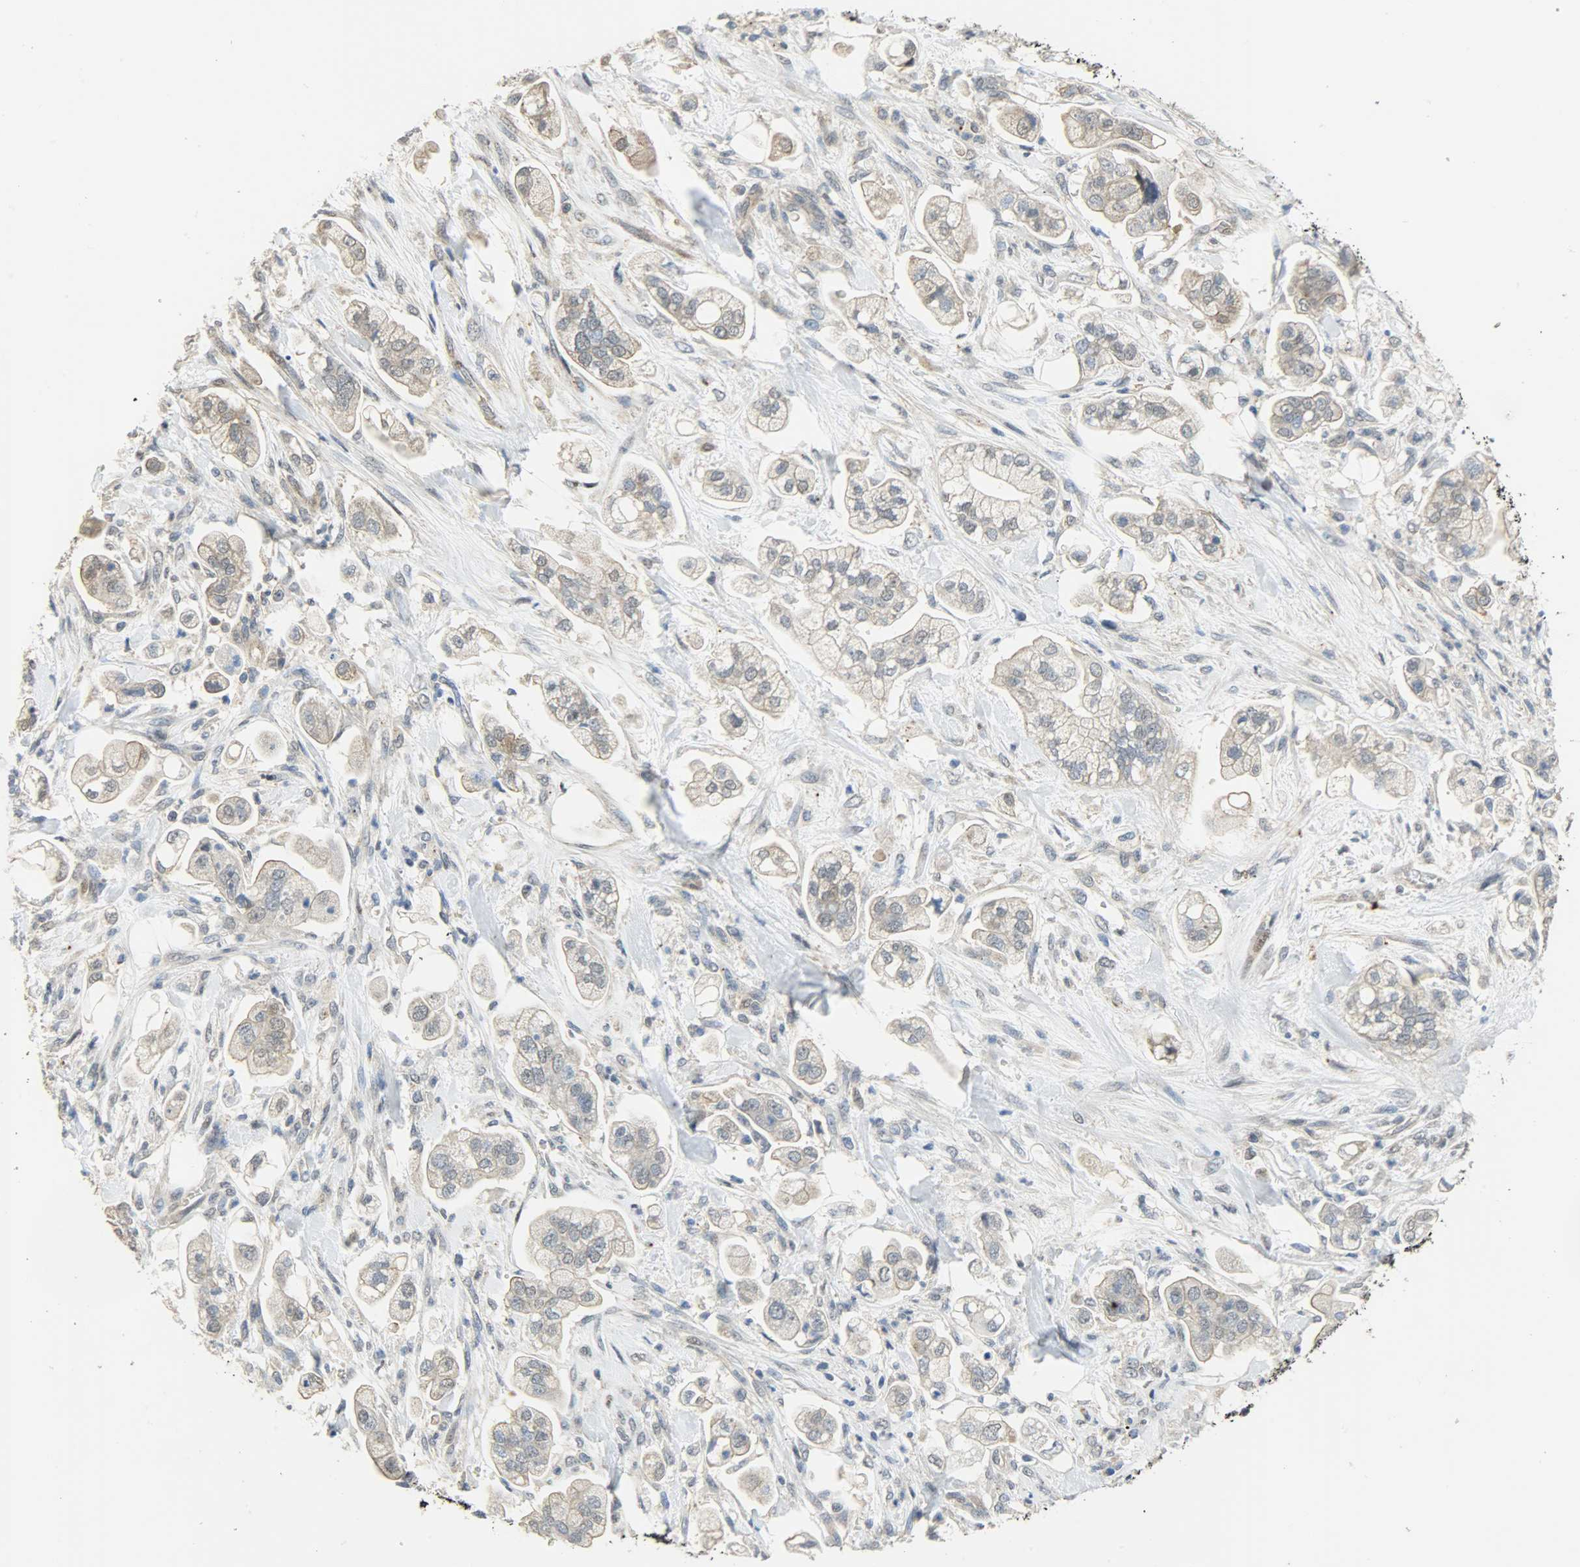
{"staining": {"intensity": "weak", "quantity": "25%-75%", "location": "cytoplasmic/membranous"}, "tissue": "stomach cancer", "cell_type": "Tumor cells", "image_type": "cancer", "snomed": [{"axis": "morphology", "description": "Adenocarcinoma, NOS"}, {"axis": "topography", "description": "Stomach"}], "caption": "Stomach adenocarcinoma stained with a protein marker exhibits weak staining in tumor cells.", "gene": "GIT2", "patient": {"sex": "male", "age": 62}}